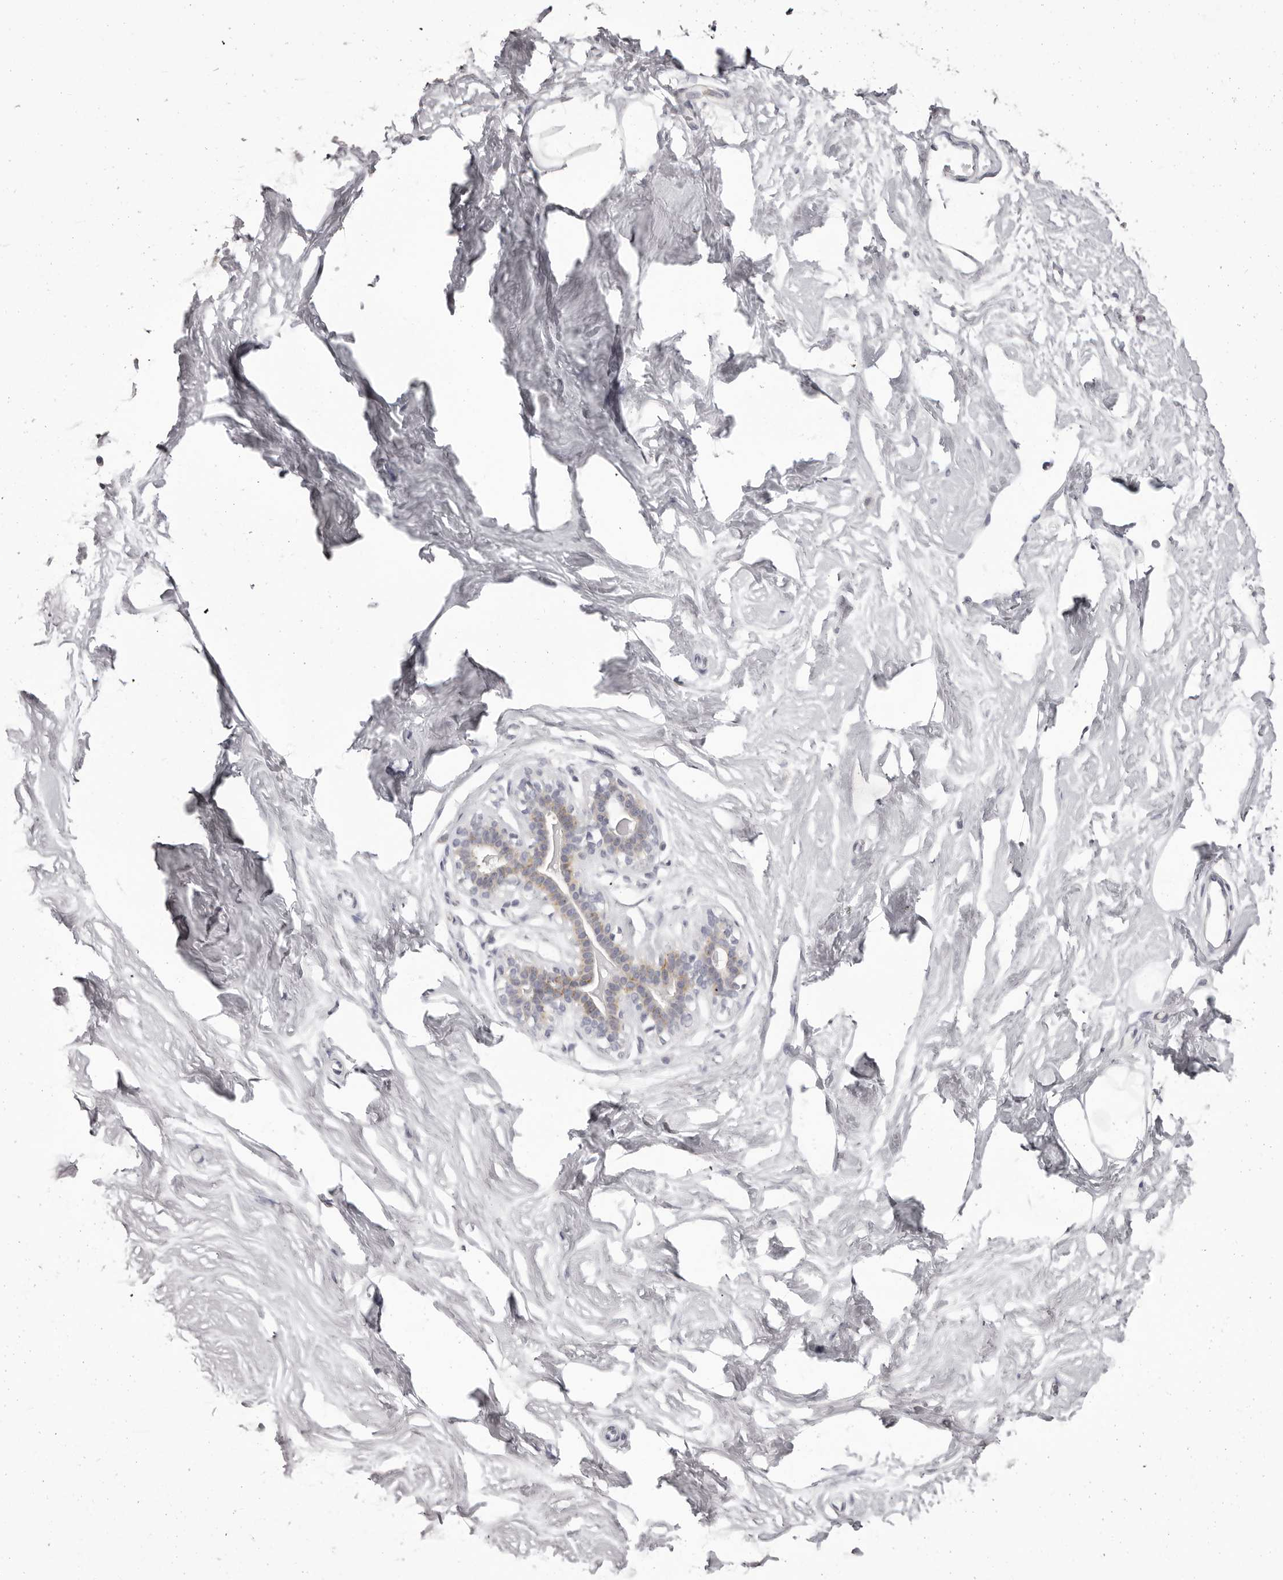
{"staining": {"intensity": "negative", "quantity": "none", "location": "none"}, "tissue": "breast", "cell_type": "Adipocytes", "image_type": "normal", "snomed": [{"axis": "morphology", "description": "Normal tissue, NOS"}, {"axis": "topography", "description": "Breast"}], "caption": "The histopathology image reveals no staining of adipocytes in normal breast.", "gene": "OTUD3", "patient": {"sex": "female", "age": 26}}